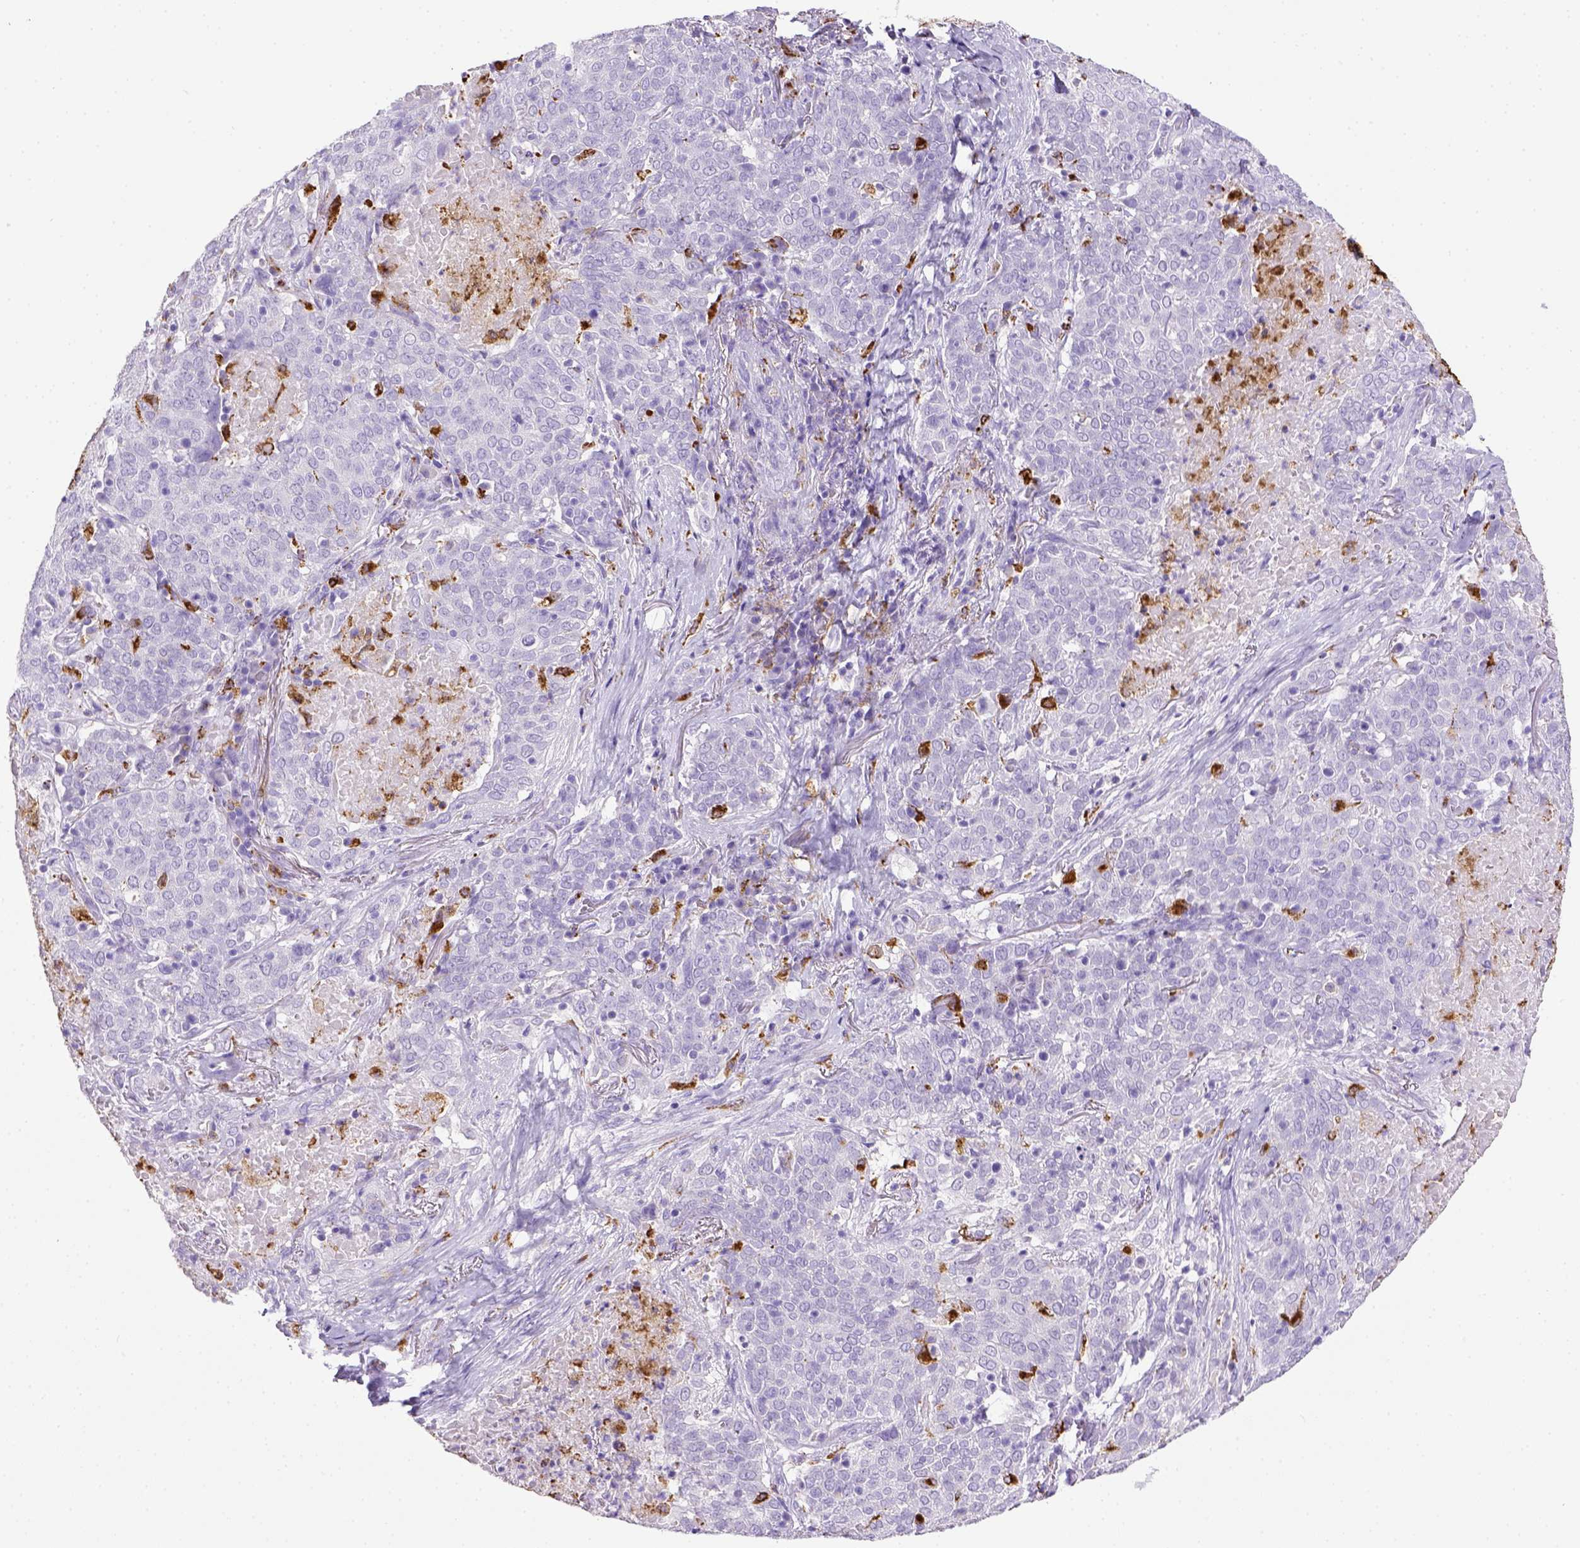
{"staining": {"intensity": "negative", "quantity": "none", "location": "none"}, "tissue": "lung cancer", "cell_type": "Tumor cells", "image_type": "cancer", "snomed": [{"axis": "morphology", "description": "Squamous cell carcinoma, NOS"}, {"axis": "topography", "description": "Lung"}], "caption": "Lung cancer stained for a protein using IHC reveals no expression tumor cells.", "gene": "CD68", "patient": {"sex": "male", "age": 82}}